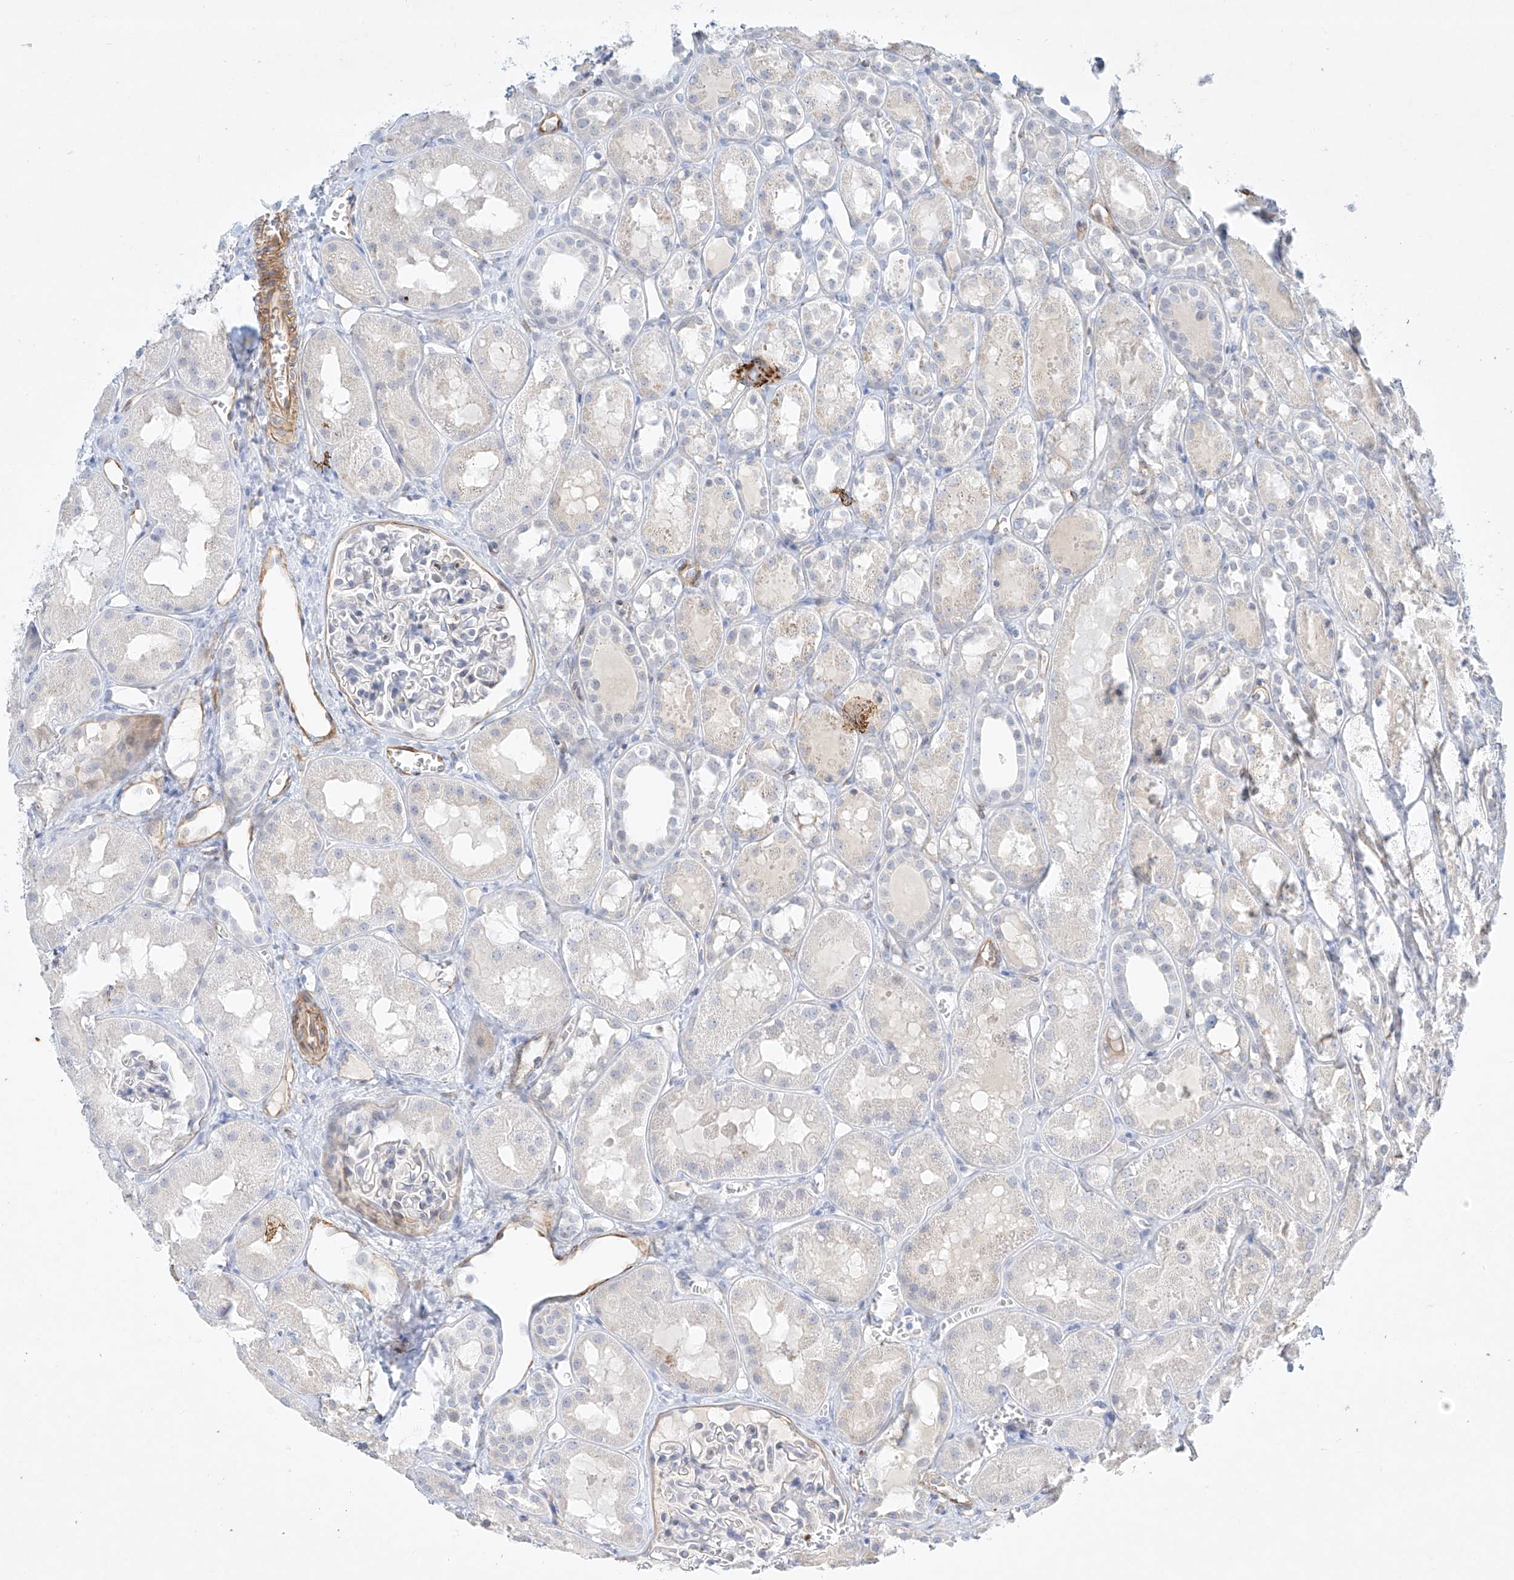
{"staining": {"intensity": "negative", "quantity": "none", "location": "none"}, "tissue": "kidney", "cell_type": "Cells in glomeruli", "image_type": "normal", "snomed": [{"axis": "morphology", "description": "Normal tissue, NOS"}, {"axis": "topography", "description": "Kidney"}], "caption": "This is an IHC image of normal human kidney. There is no positivity in cells in glomeruli.", "gene": "REEP2", "patient": {"sex": "male", "age": 16}}